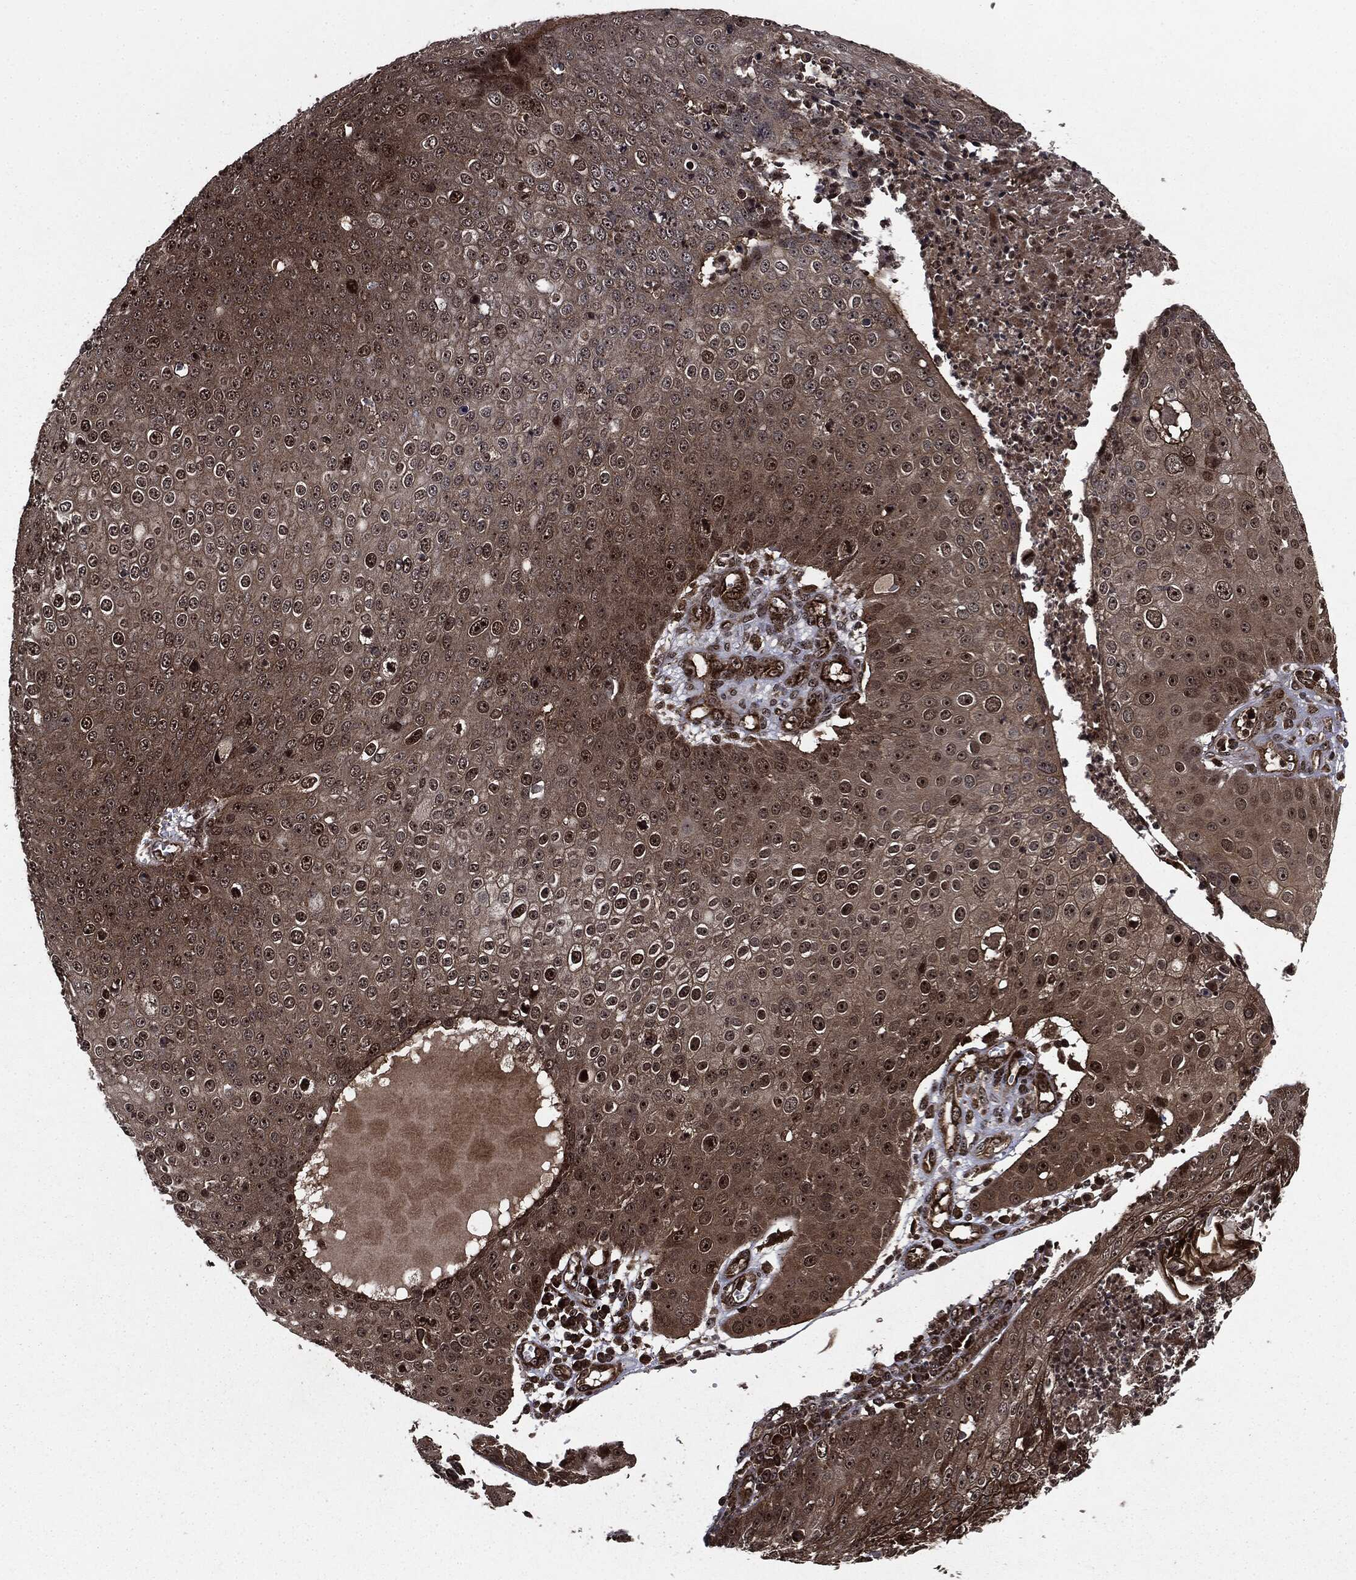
{"staining": {"intensity": "strong", "quantity": ">75%", "location": "cytoplasmic/membranous,nuclear"}, "tissue": "skin cancer", "cell_type": "Tumor cells", "image_type": "cancer", "snomed": [{"axis": "morphology", "description": "Squamous cell carcinoma, NOS"}, {"axis": "topography", "description": "Skin"}], "caption": "Human squamous cell carcinoma (skin) stained with a brown dye shows strong cytoplasmic/membranous and nuclear positive staining in approximately >75% of tumor cells.", "gene": "CARD6", "patient": {"sex": "male", "age": 71}}